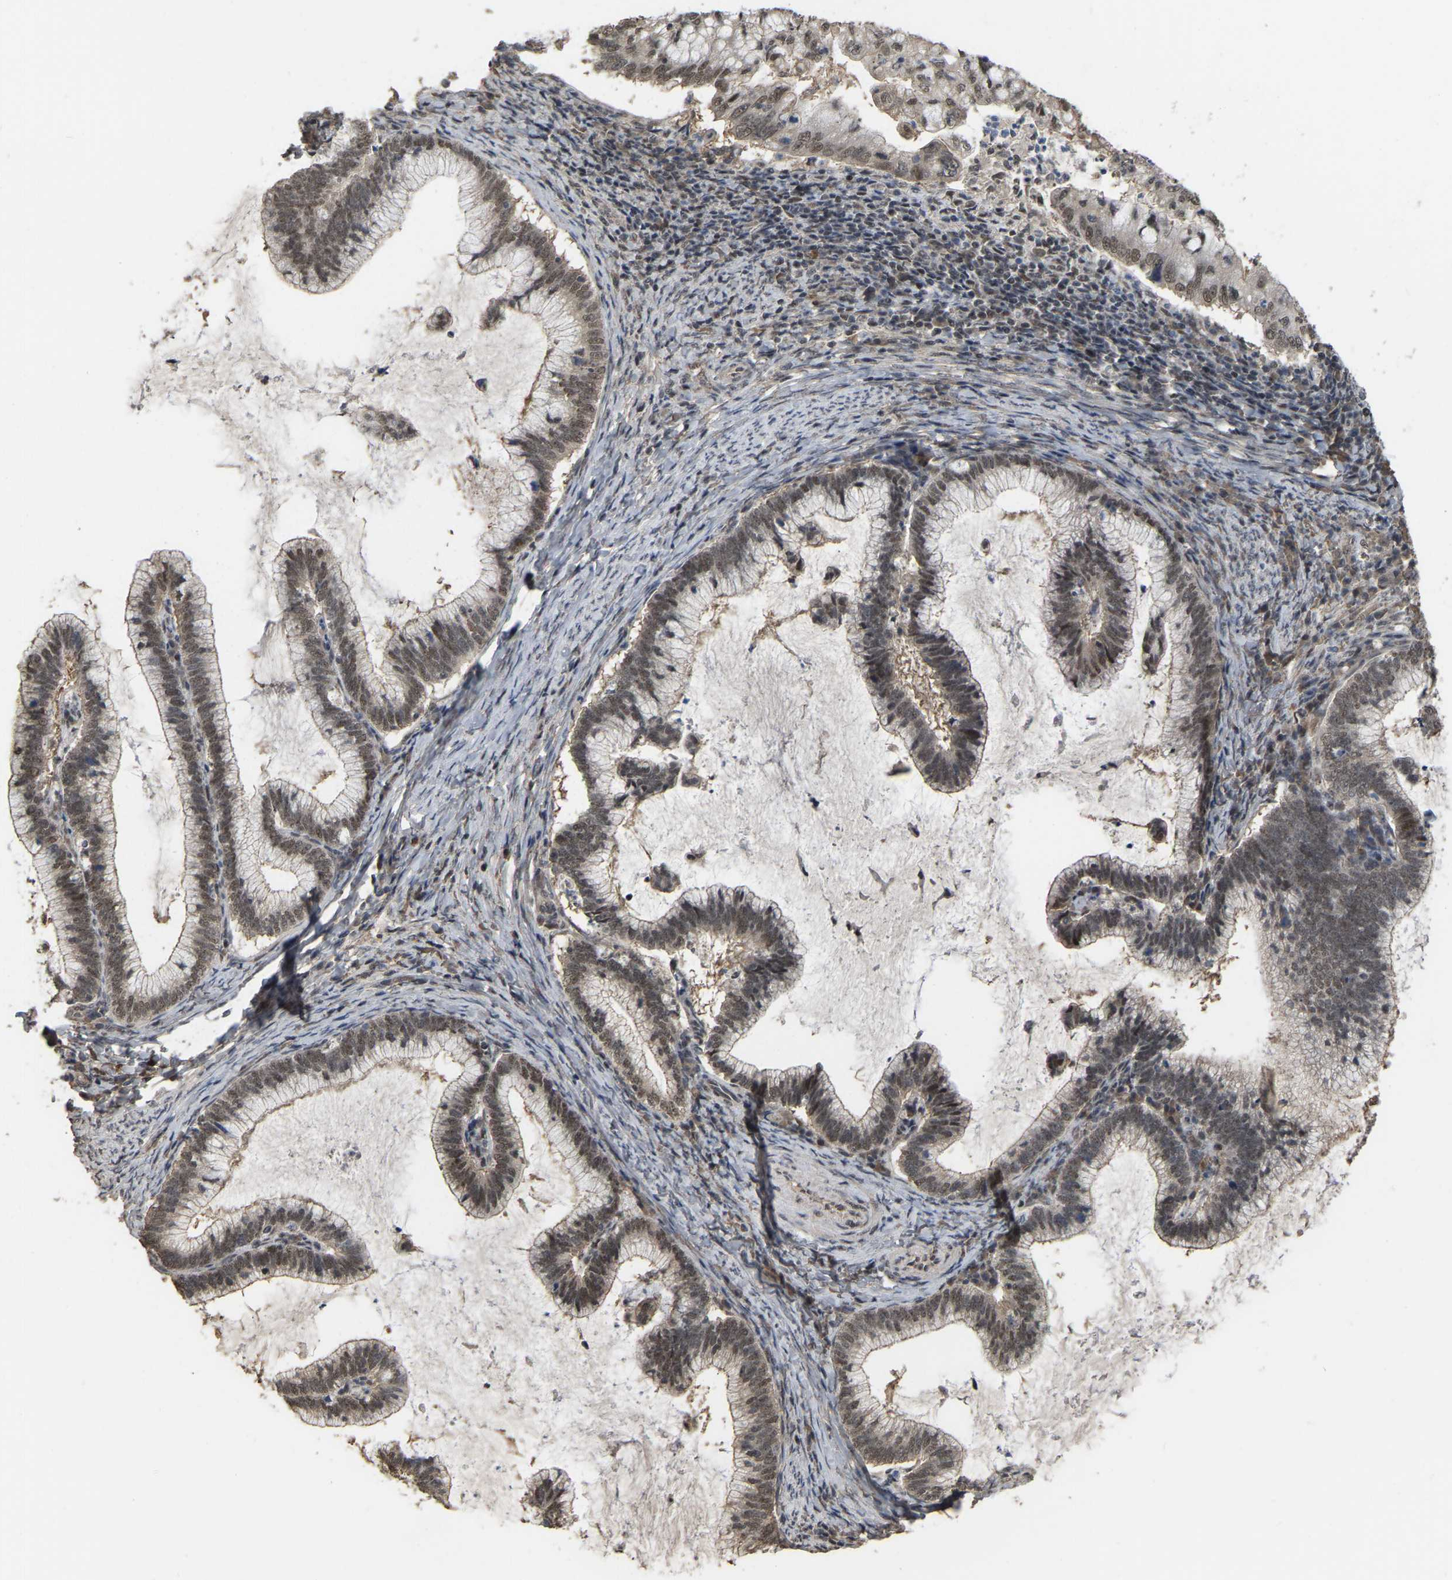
{"staining": {"intensity": "weak", "quantity": ">75%", "location": "nuclear"}, "tissue": "cervical cancer", "cell_type": "Tumor cells", "image_type": "cancer", "snomed": [{"axis": "morphology", "description": "Adenocarcinoma, NOS"}, {"axis": "topography", "description": "Cervix"}], "caption": "Immunohistochemical staining of cervical adenocarcinoma displays weak nuclear protein expression in about >75% of tumor cells.", "gene": "ARHGAP23", "patient": {"sex": "female", "age": 36}}